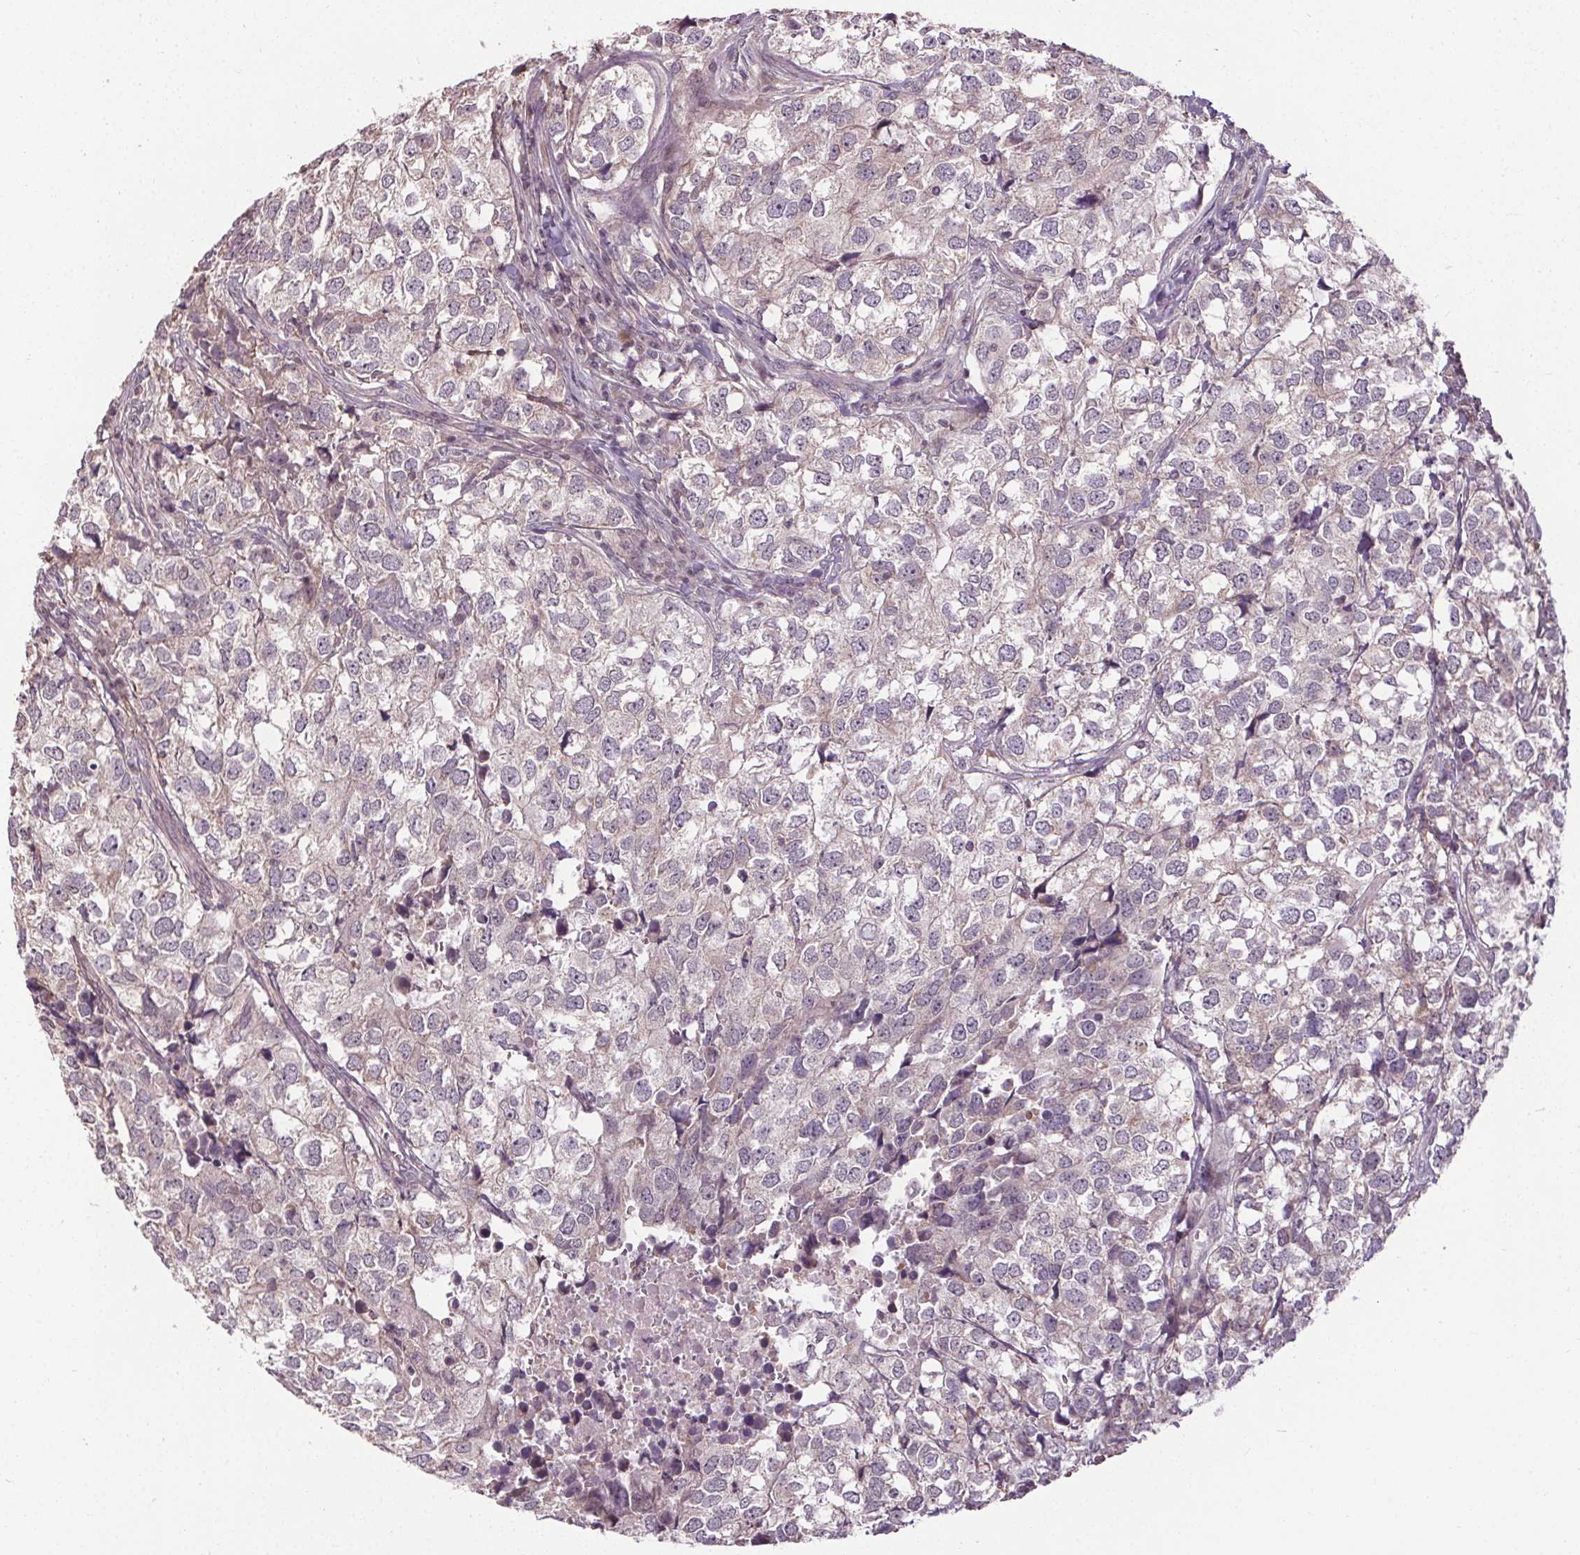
{"staining": {"intensity": "negative", "quantity": "none", "location": "none"}, "tissue": "breast cancer", "cell_type": "Tumor cells", "image_type": "cancer", "snomed": [{"axis": "morphology", "description": "Duct carcinoma"}, {"axis": "topography", "description": "Breast"}], "caption": "Immunohistochemistry micrograph of breast cancer (intraductal carcinoma) stained for a protein (brown), which displays no staining in tumor cells. (Stains: DAB (3,3'-diaminobenzidine) immunohistochemistry (IHC) with hematoxylin counter stain, Microscopy: brightfield microscopy at high magnification).", "gene": "KIAA0232", "patient": {"sex": "female", "age": 30}}